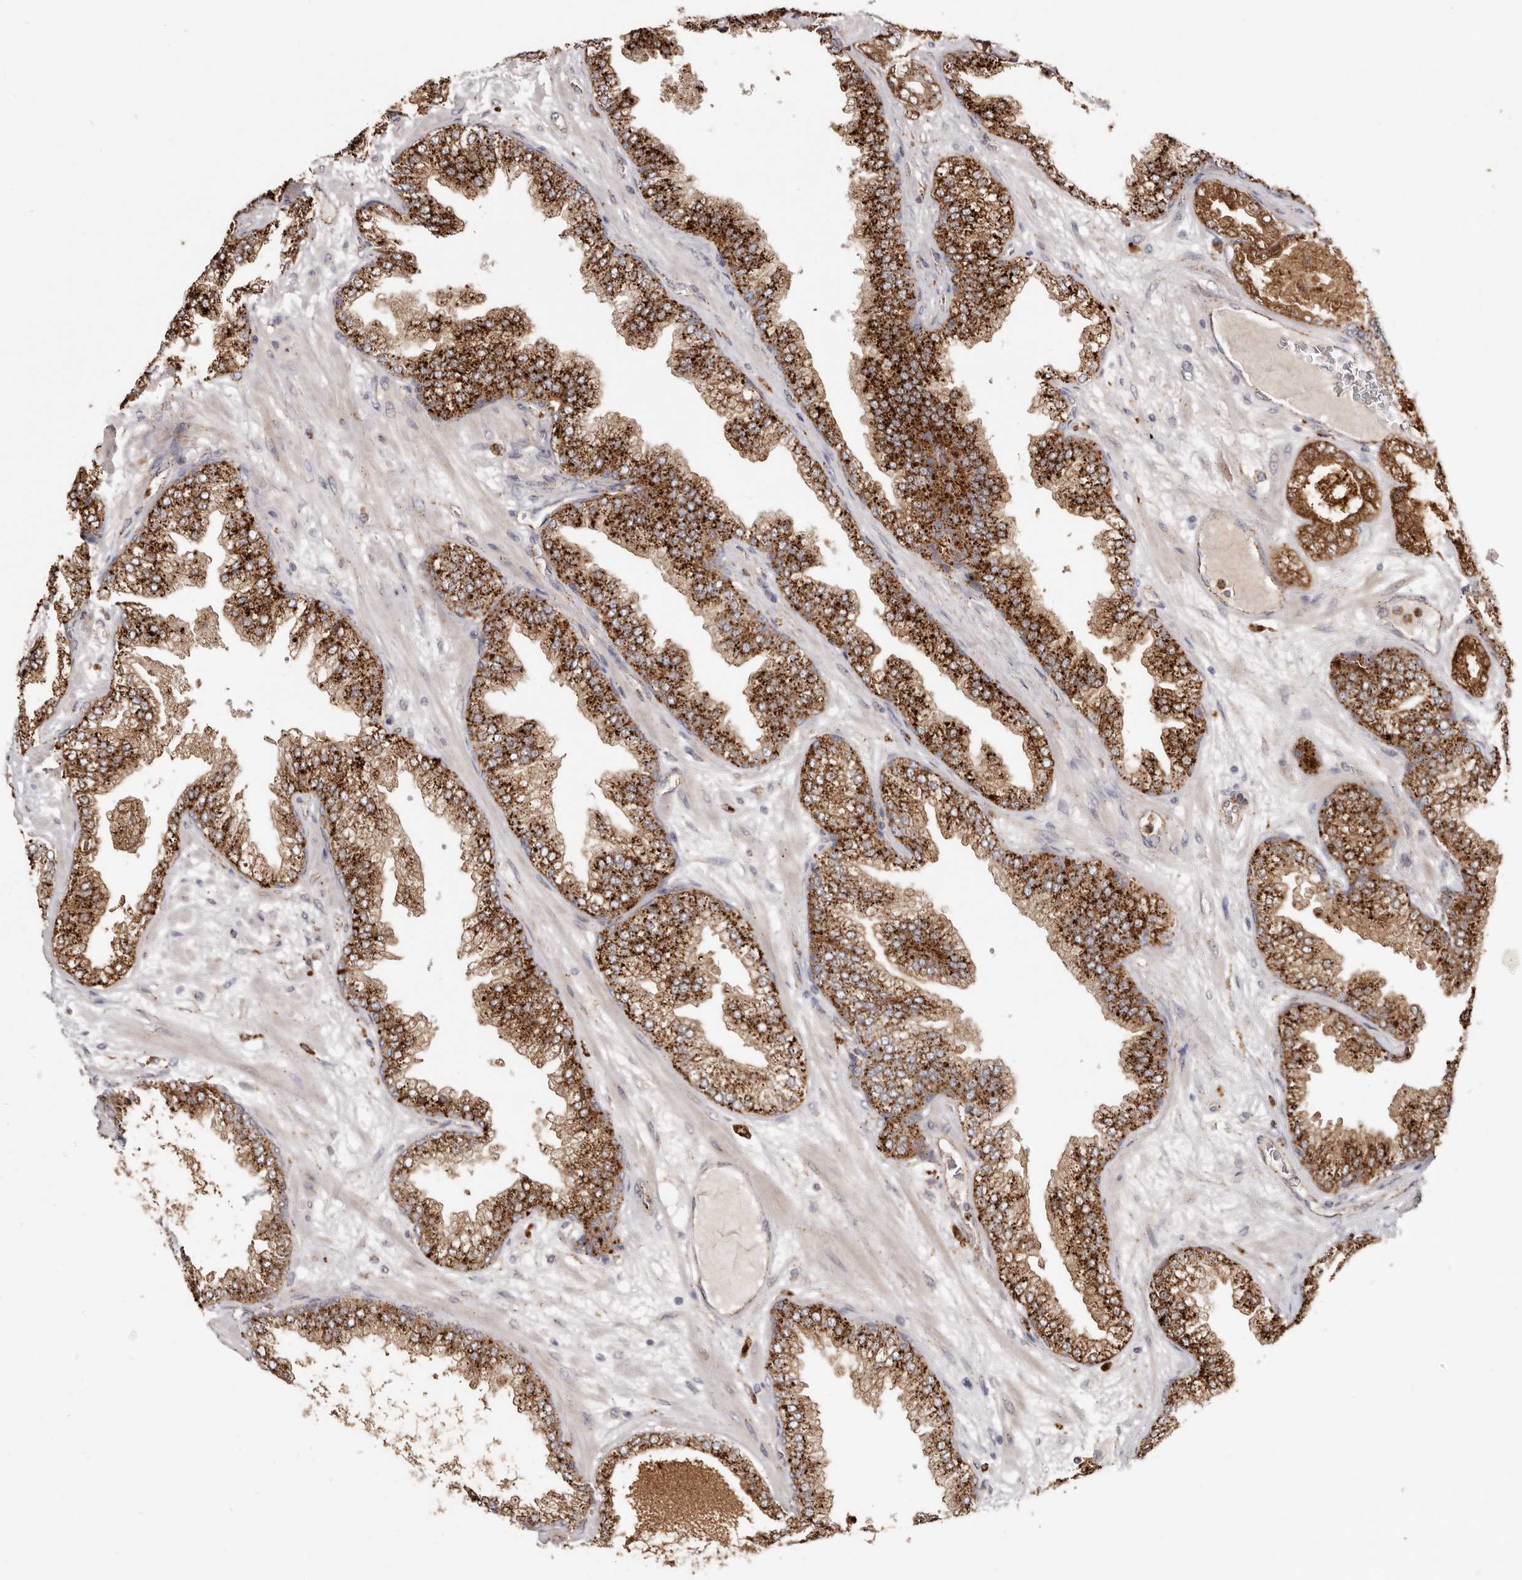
{"staining": {"intensity": "strong", "quantity": ">75%", "location": "cytoplasmic/membranous"}, "tissue": "prostate cancer", "cell_type": "Tumor cells", "image_type": "cancer", "snomed": [{"axis": "morphology", "description": "Adenocarcinoma, High grade"}, {"axis": "topography", "description": "Prostate"}], "caption": "Strong cytoplasmic/membranous expression for a protein is identified in about >75% of tumor cells of prostate cancer (high-grade adenocarcinoma) using IHC.", "gene": "GRN", "patient": {"sex": "male", "age": 58}}